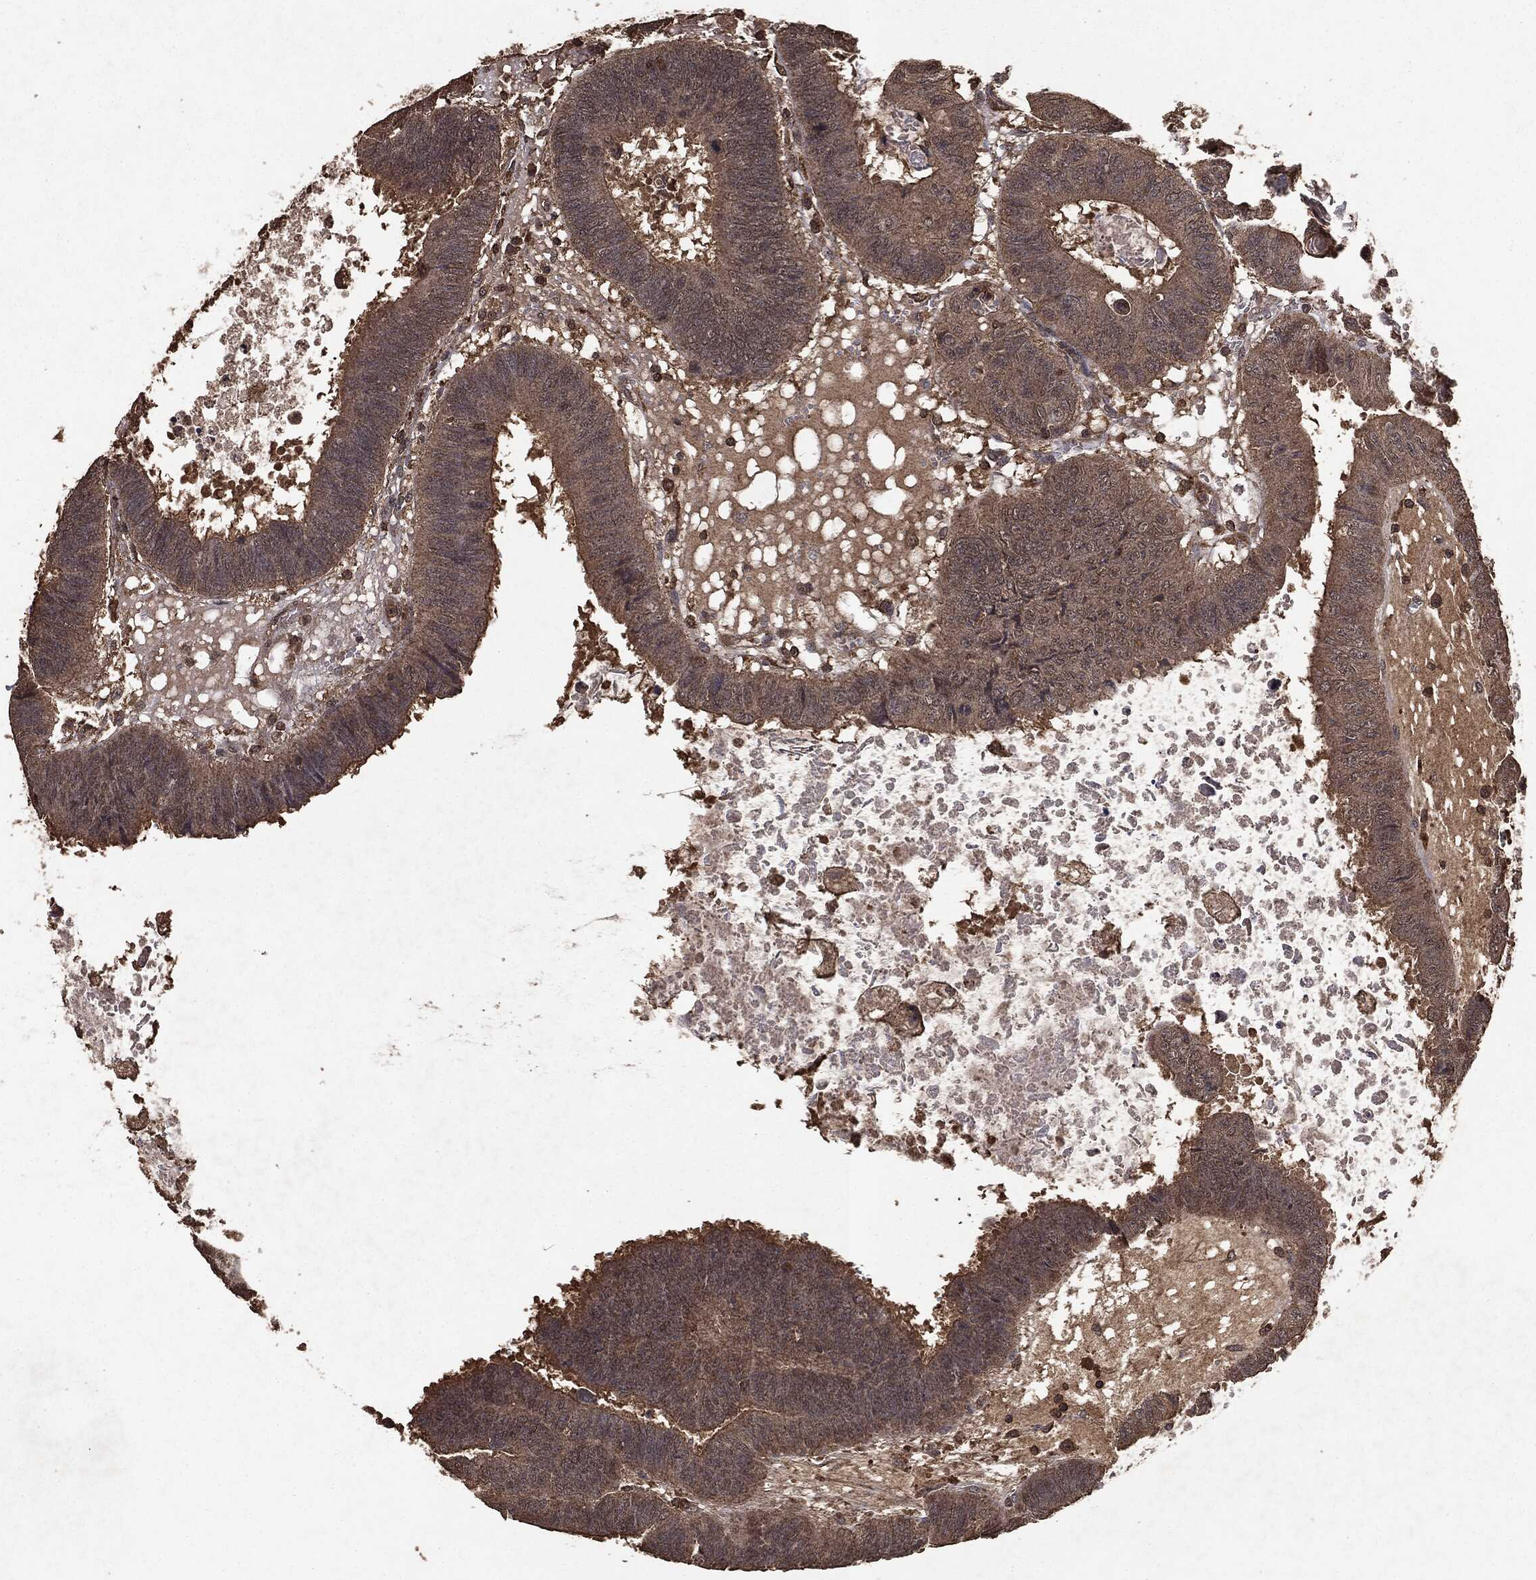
{"staining": {"intensity": "weak", "quantity": ">75%", "location": "cytoplasmic/membranous"}, "tissue": "colorectal cancer", "cell_type": "Tumor cells", "image_type": "cancer", "snomed": [{"axis": "morphology", "description": "Adenocarcinoma, NOS"}, {"axis": "topography", "description": "Colon"}], "caption": "An immunohistochemistry image of tumor tissue is shown. Protein staining in brown labels weak cytoplasmic/membranous positivity in colorectal cancer (adenocarcinoma) within tumor cells.", "gene": "NME1", "patient": {"sex": "male", "age": 62}}